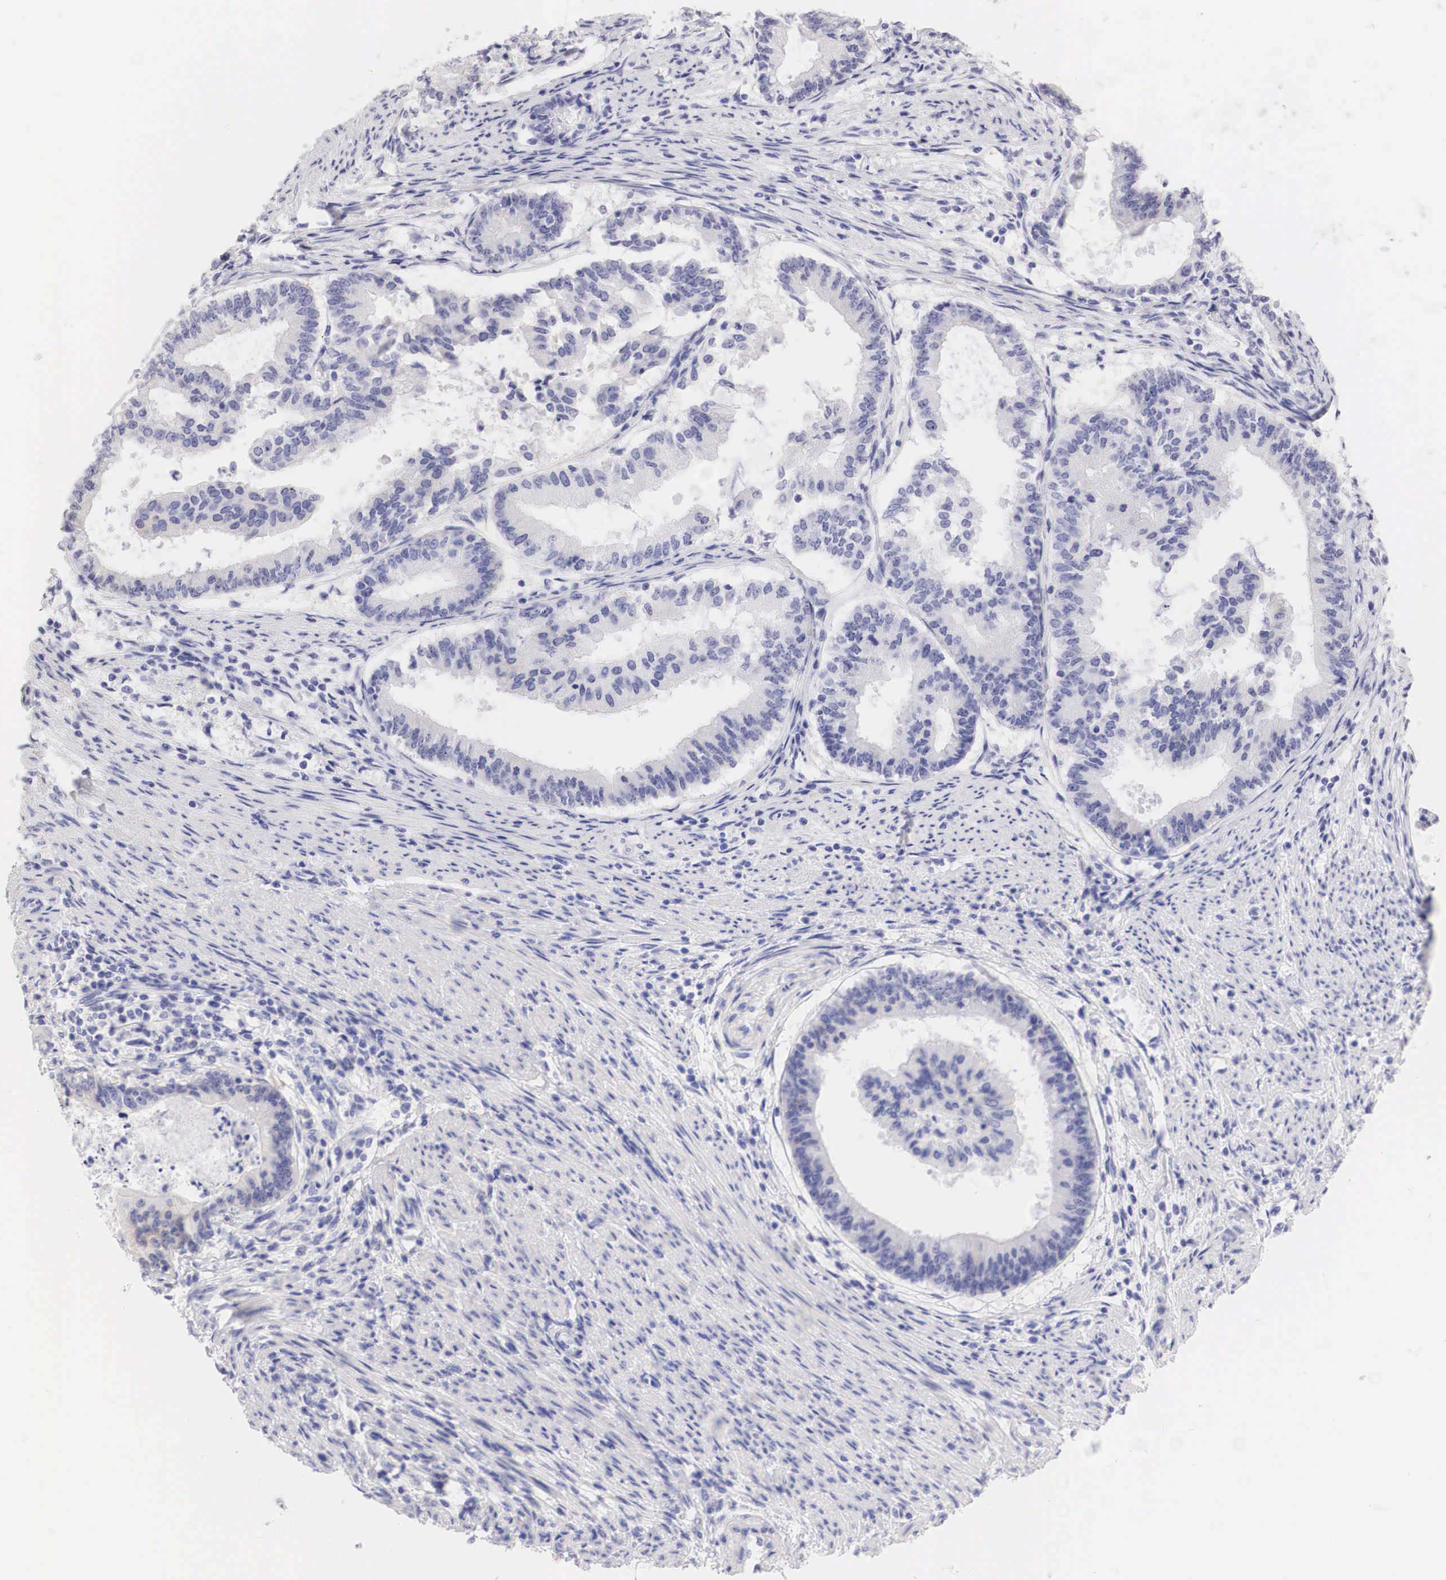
{"staining": {"intensity": "weak", "quantity": "<25%", "location": "cytoplasmic/membranous"}, "tissue": "endometrial cancer", "cell_type": "Tumor cells", "image_type": "cancer", "snomed": [{"axis": "morphology", "description": "Adenocarcinoma, NOS"}, {"axis": "topography", "description": "Endometrium"}], "caption": "The immunohistochemistry (IHC) histopathology image has no significant staining in tumor cells of endometrial cancer tissue.", "gene": "ERBB2", "patient": {"sex": "female", "age": 63}}